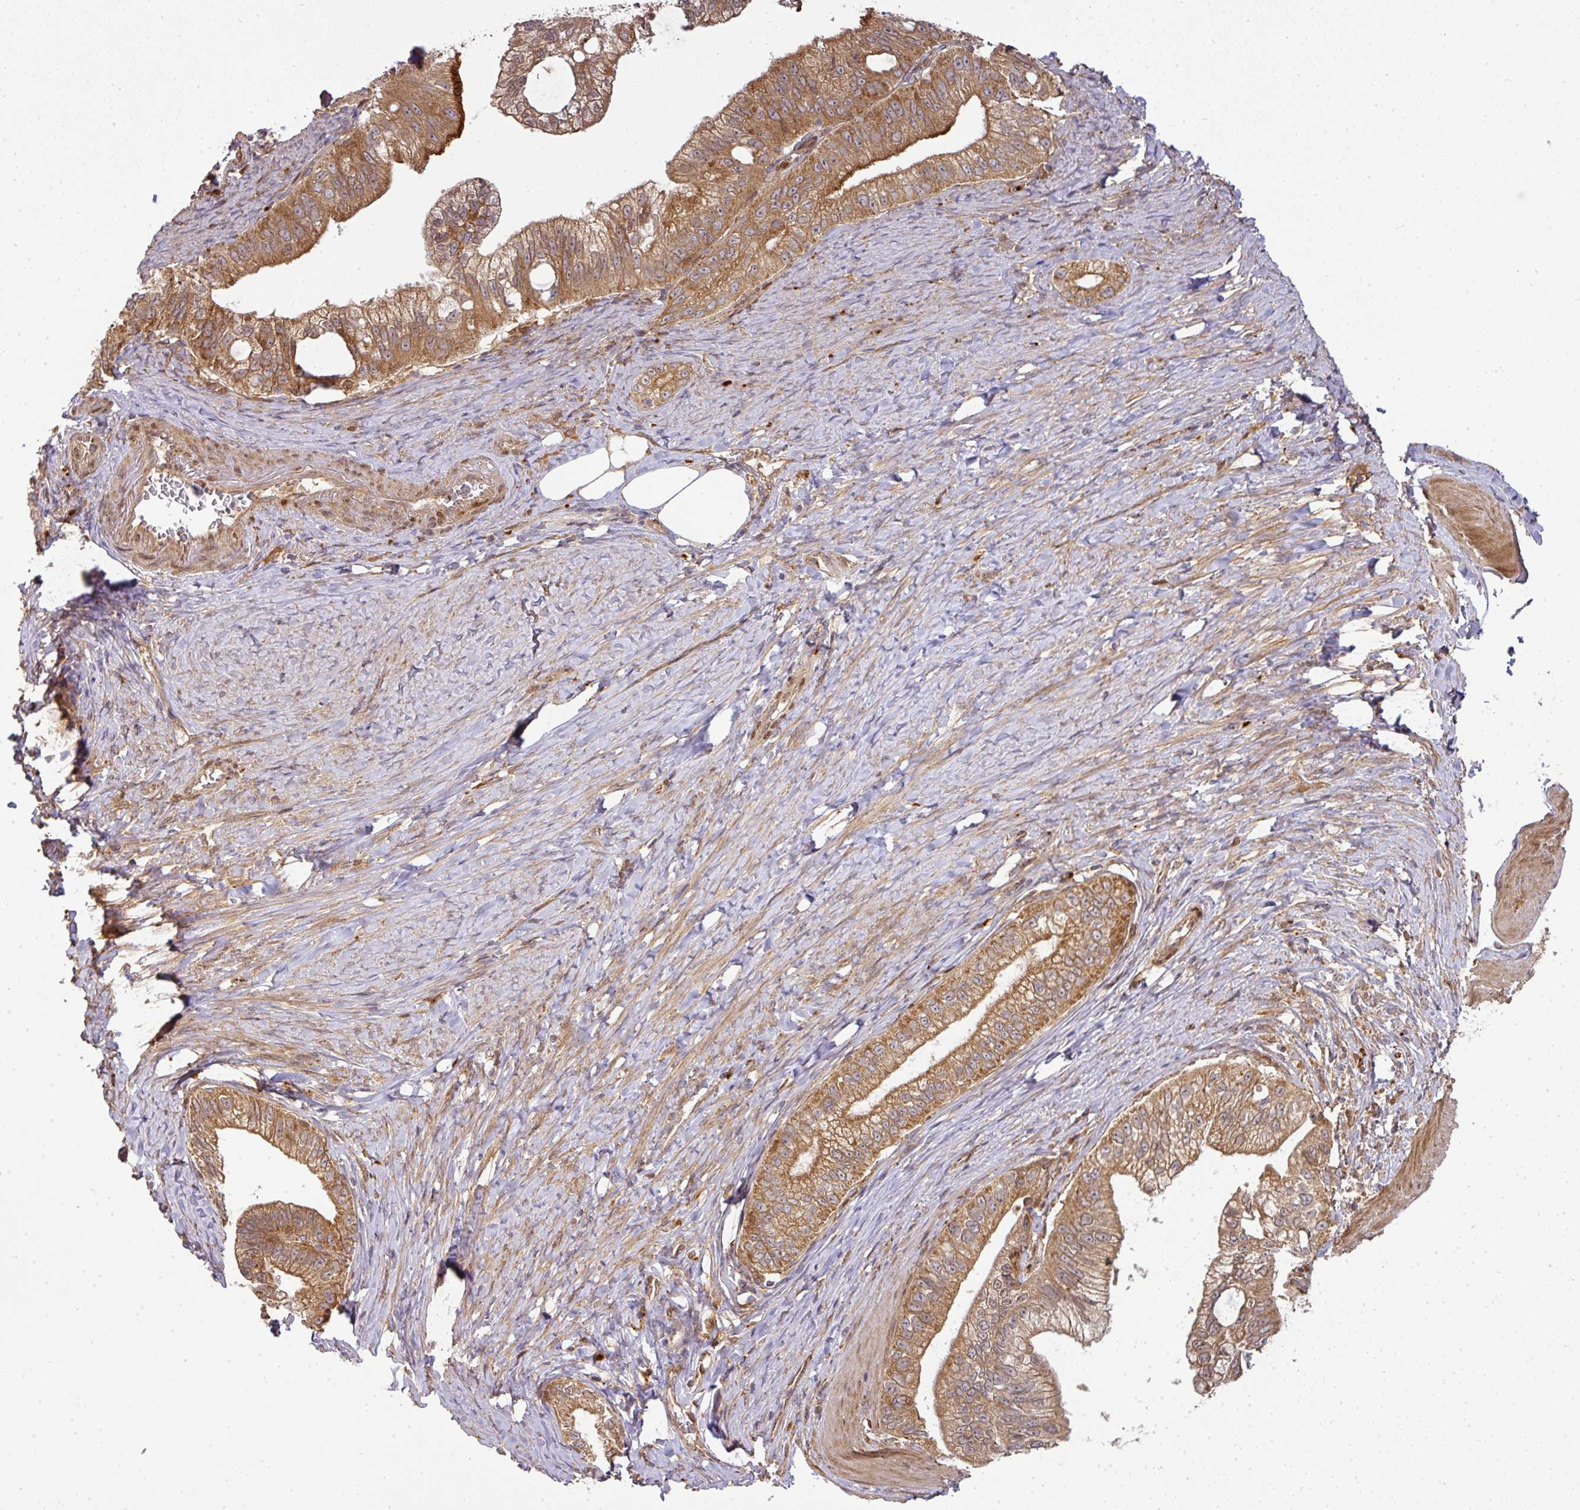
{"staining": {"intensity": "moderate", "quantity": ">75%", "location": "cytoplasmic/membranous"}, "tissue": "pancreatic cancer", "cell_type": "Tumor cells", "image_type": "cancer", "snomed": [{"axis": "morphology", "description": "Adenocarcinoma, NOS"}, {"axis": "topography", "description": "Pancreas"}], "caption": "Protein staining of pancreatic adenocarcinoma tissue shows moderate cytoplasmic/membranous staining in approximately >75% of tumor cells.", "gene": "MALSU1", "patient": {"sex": "male", "age": 70}}